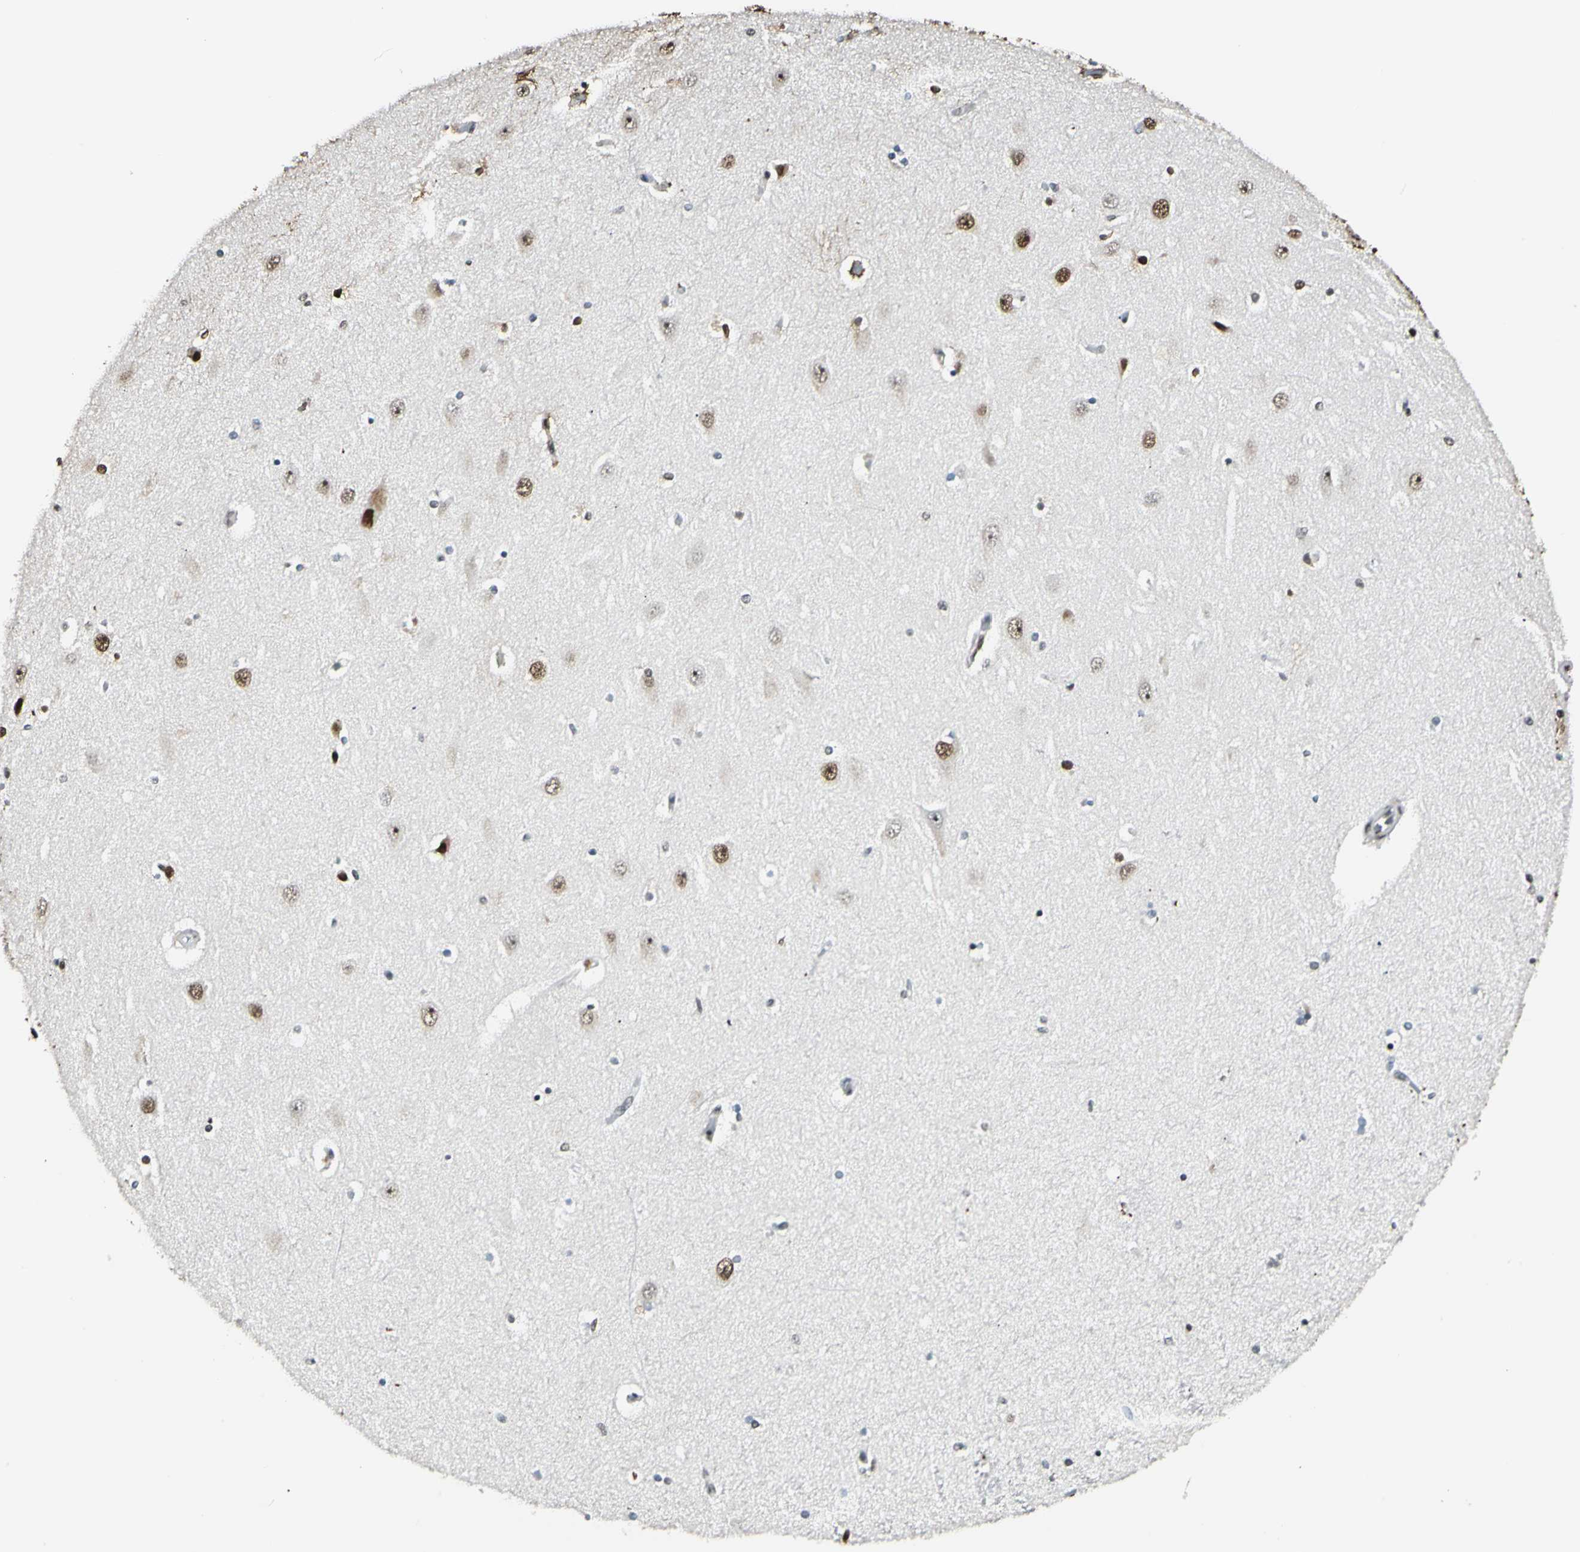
{"staining": {"intensity": "moderate", "quantity": ">75%", "location": "cytoplasmic/membranous,nuclear"}, "tissue": "hippocampus", "cell_type": "Glial cells", "image_type": "normal", "snomed": [{"axis": "morphology", "description": "Normal tissue, NOS"}, {"axis": "topography", "description": "Hippocampus"}], "caption": "Immunohistochemistry image of benign hippocampus: hippocampus stained using immunohistochemistry reveals medium levels of moderate protein expression localized specifically in the cytoplasmic/membranous,nuclear of glial cells, appearing as a cytoplasmic/membranous,nuclear brown color.", "gene": "FANCG", "patient": {"sex": "female", "age": 54}}